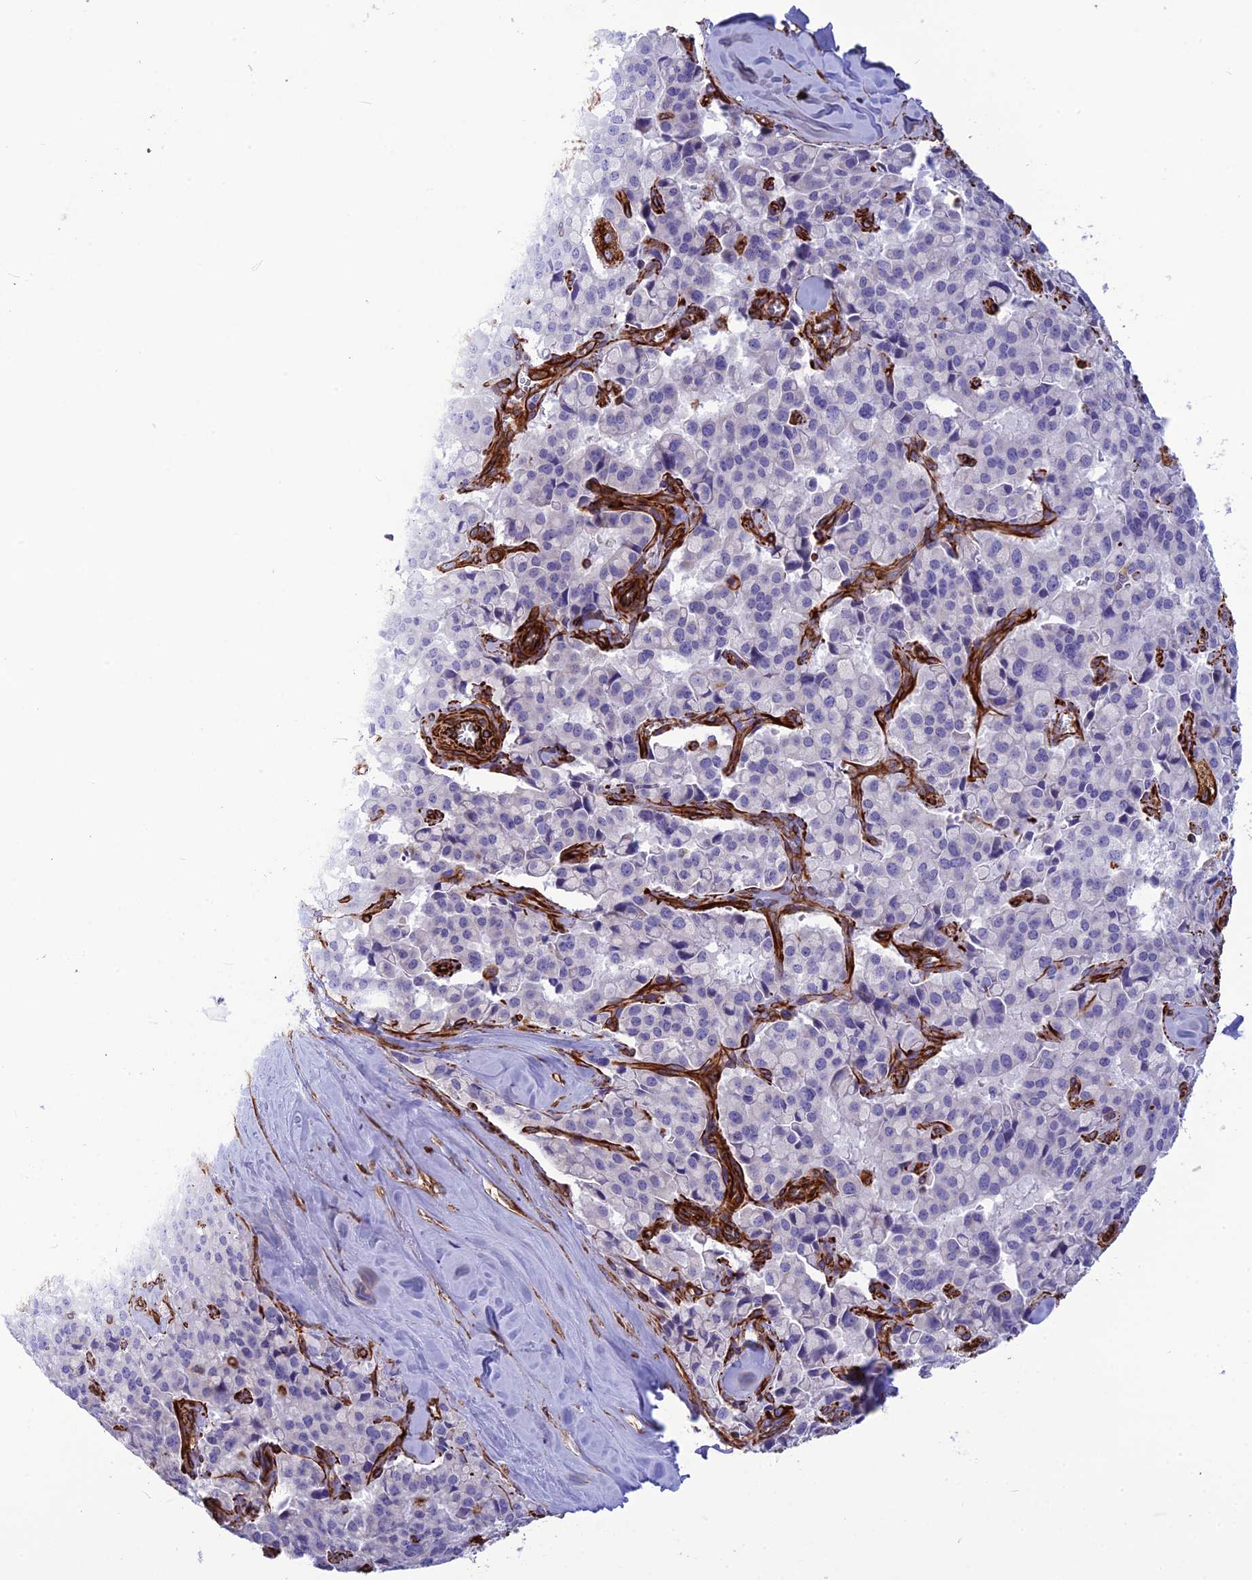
{"staining": {"intensity": "negative", "quantity": "none", "location": "none"}, "tissue": "pancreatic cancer", "cell_type": "Tumor cells", "image_type": "cancer", "snomed": [{"axis": "morphology", "description": "Adenocarcinoma, NOS"}, {"axis": "topography", "description": "Pancreas"}], "caption": "A high-resolution photomicrograph shows IHC staining of pancreatic cancer (adenocarcinoma), which displays no significant expression in tumor cells.", "gene": "FBXL20", "patient": {"sex": "male", "age": 65}}